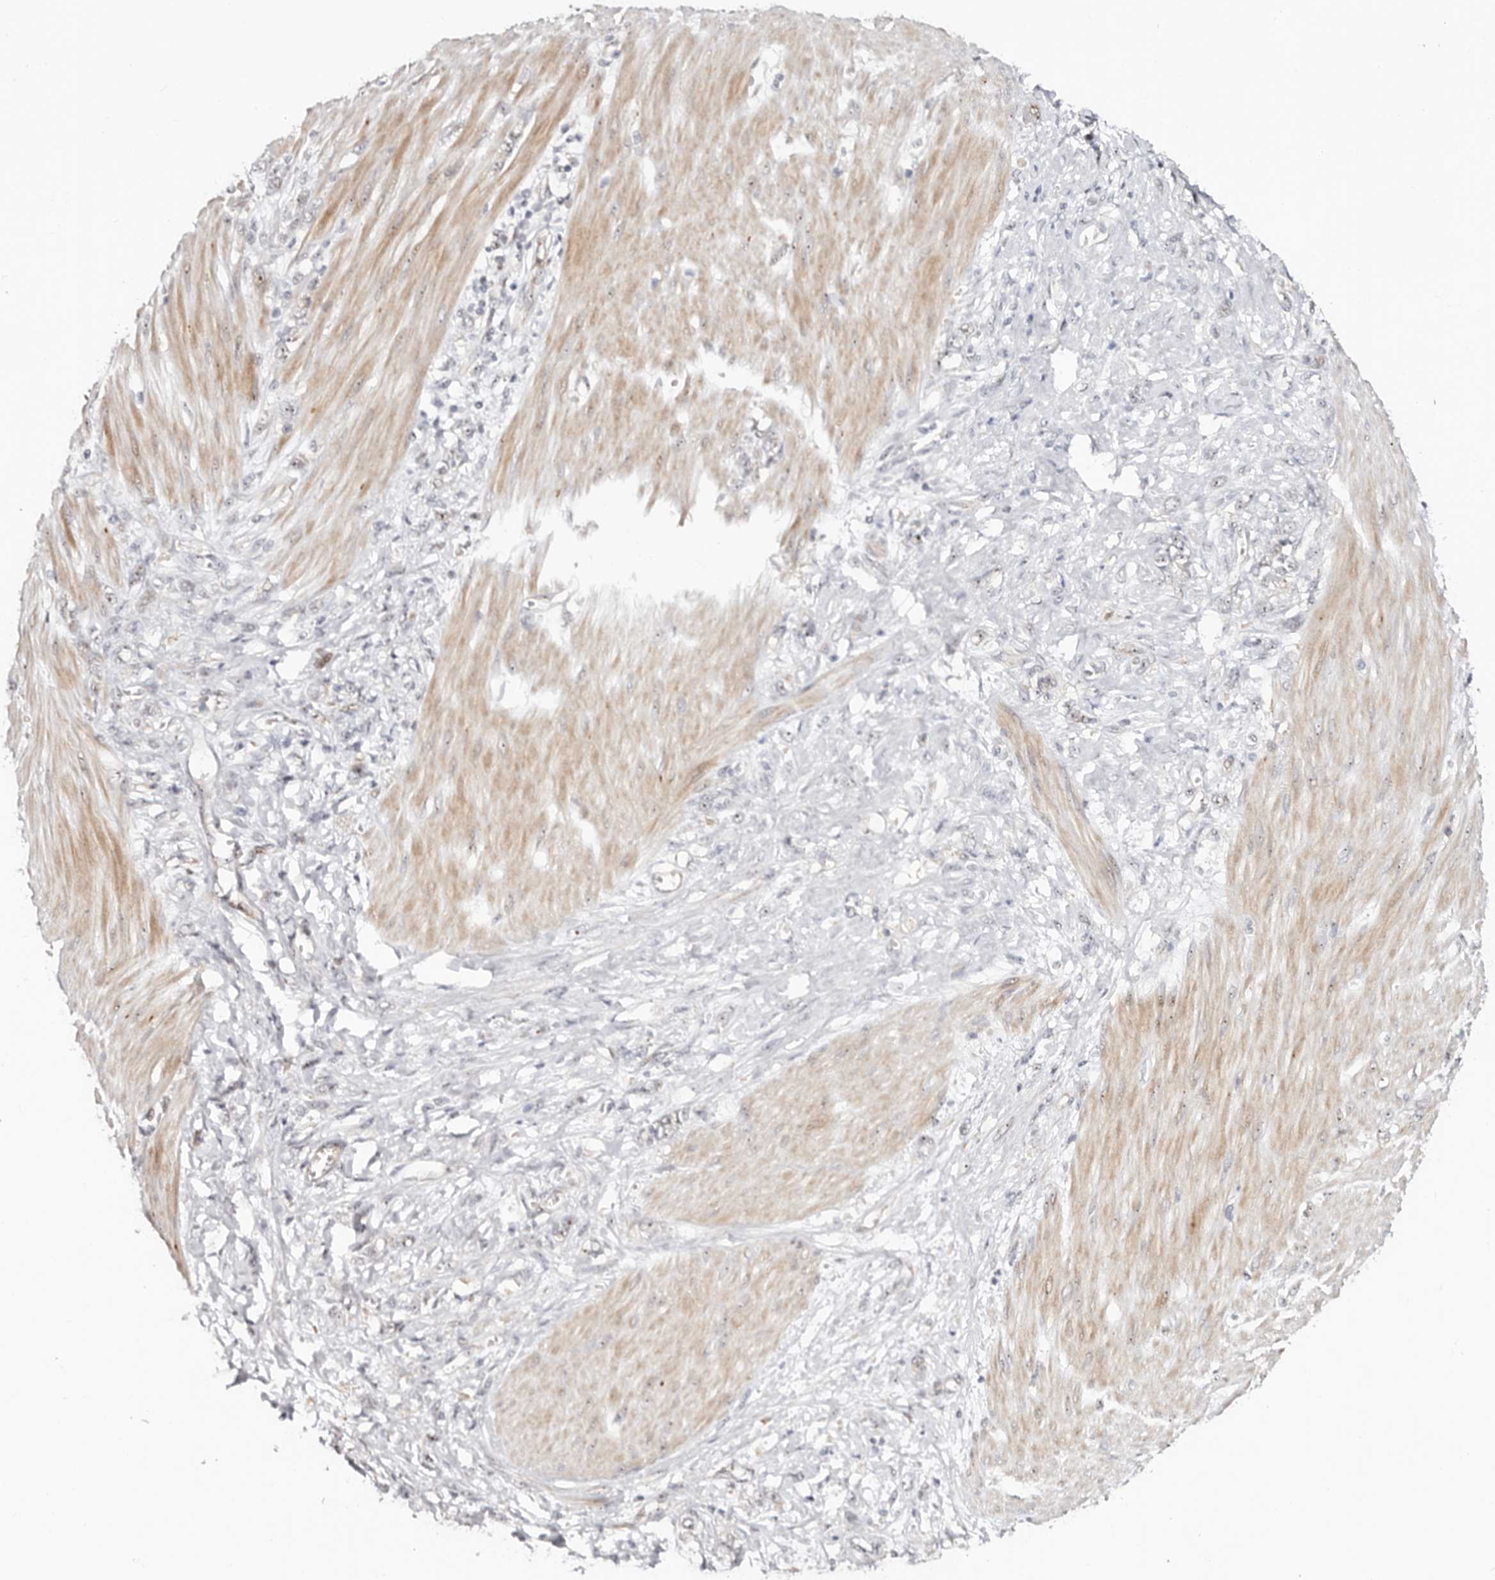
{"staining": {"intensity": "negative", "quantity": "none", "location": "none"}, "tissue": "stomach cancer", "cell_type": "Tumor cells", "image_type": "cancer", "snomed": [{"axis": "morphology", "description": "Adenocarcinoma, NOS"}, {"axis": "topography", "description": "Stomach"}], "caption": "The IHC micrograph has no significant positivity in tumor cells of stomach cancer (adenocarcinoma) tissue.", "gene": "ODF2L", "patient": {"sex": "female", "age": 76}}